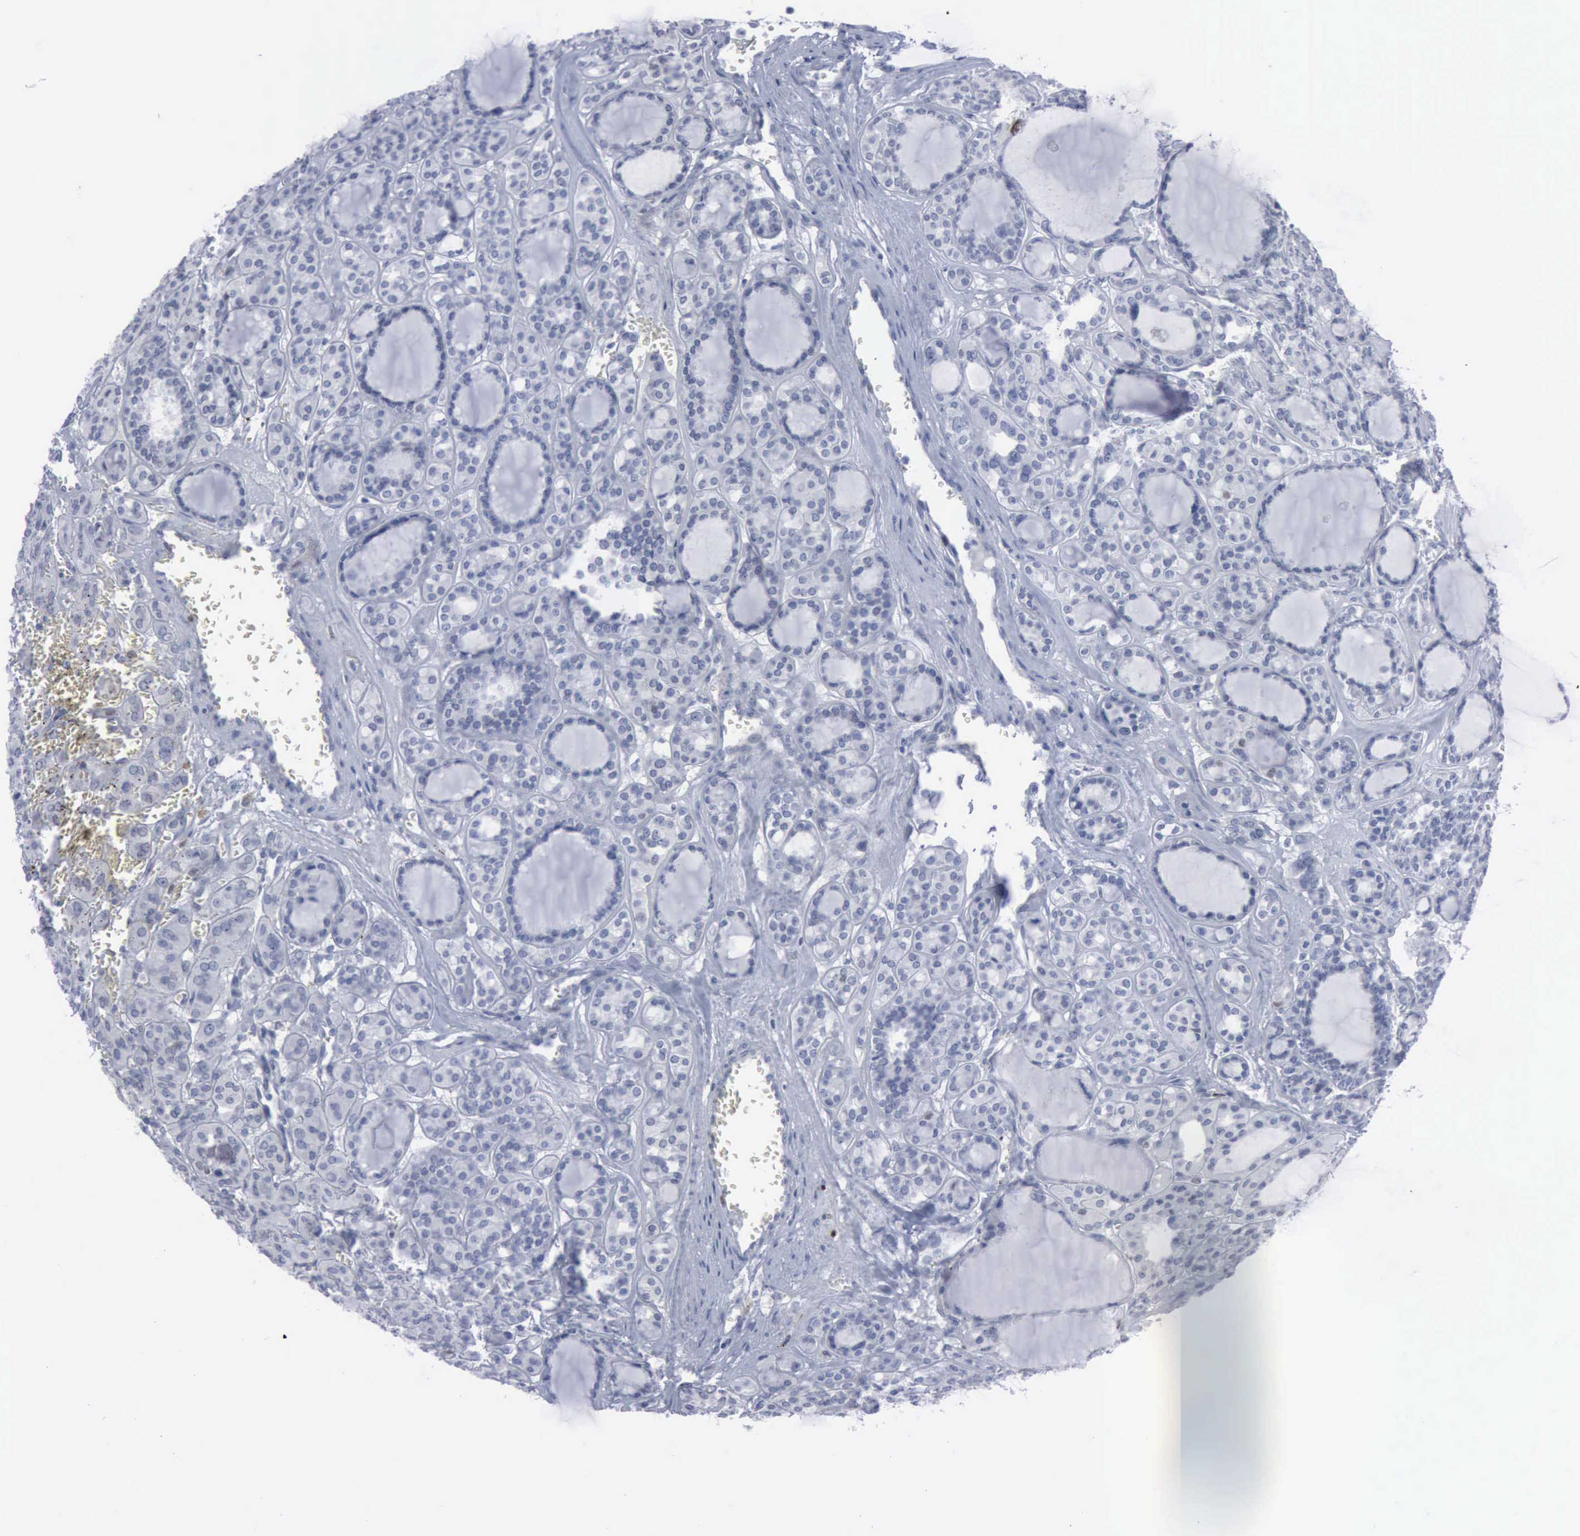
{"staining": {"intensity": "negative", "quantity": "none", "location": "none"}, "tissue": "thyroid cancer", "cell_type": "Tumor cells", "image_type": "cancer", "snomed": [{"axis": "morphology", "description": "Follicular adenoma carcinoma, NOS"}, {"axis": "topography", "description": "Thyroid gland"}], "caption": "Immunohistochemical staining of thyroid follicular adenoma carcinoma reveals no significant staining in tumor cells.", "gene": "MCM5", "patient": {"sex": "female", "age": 71}}